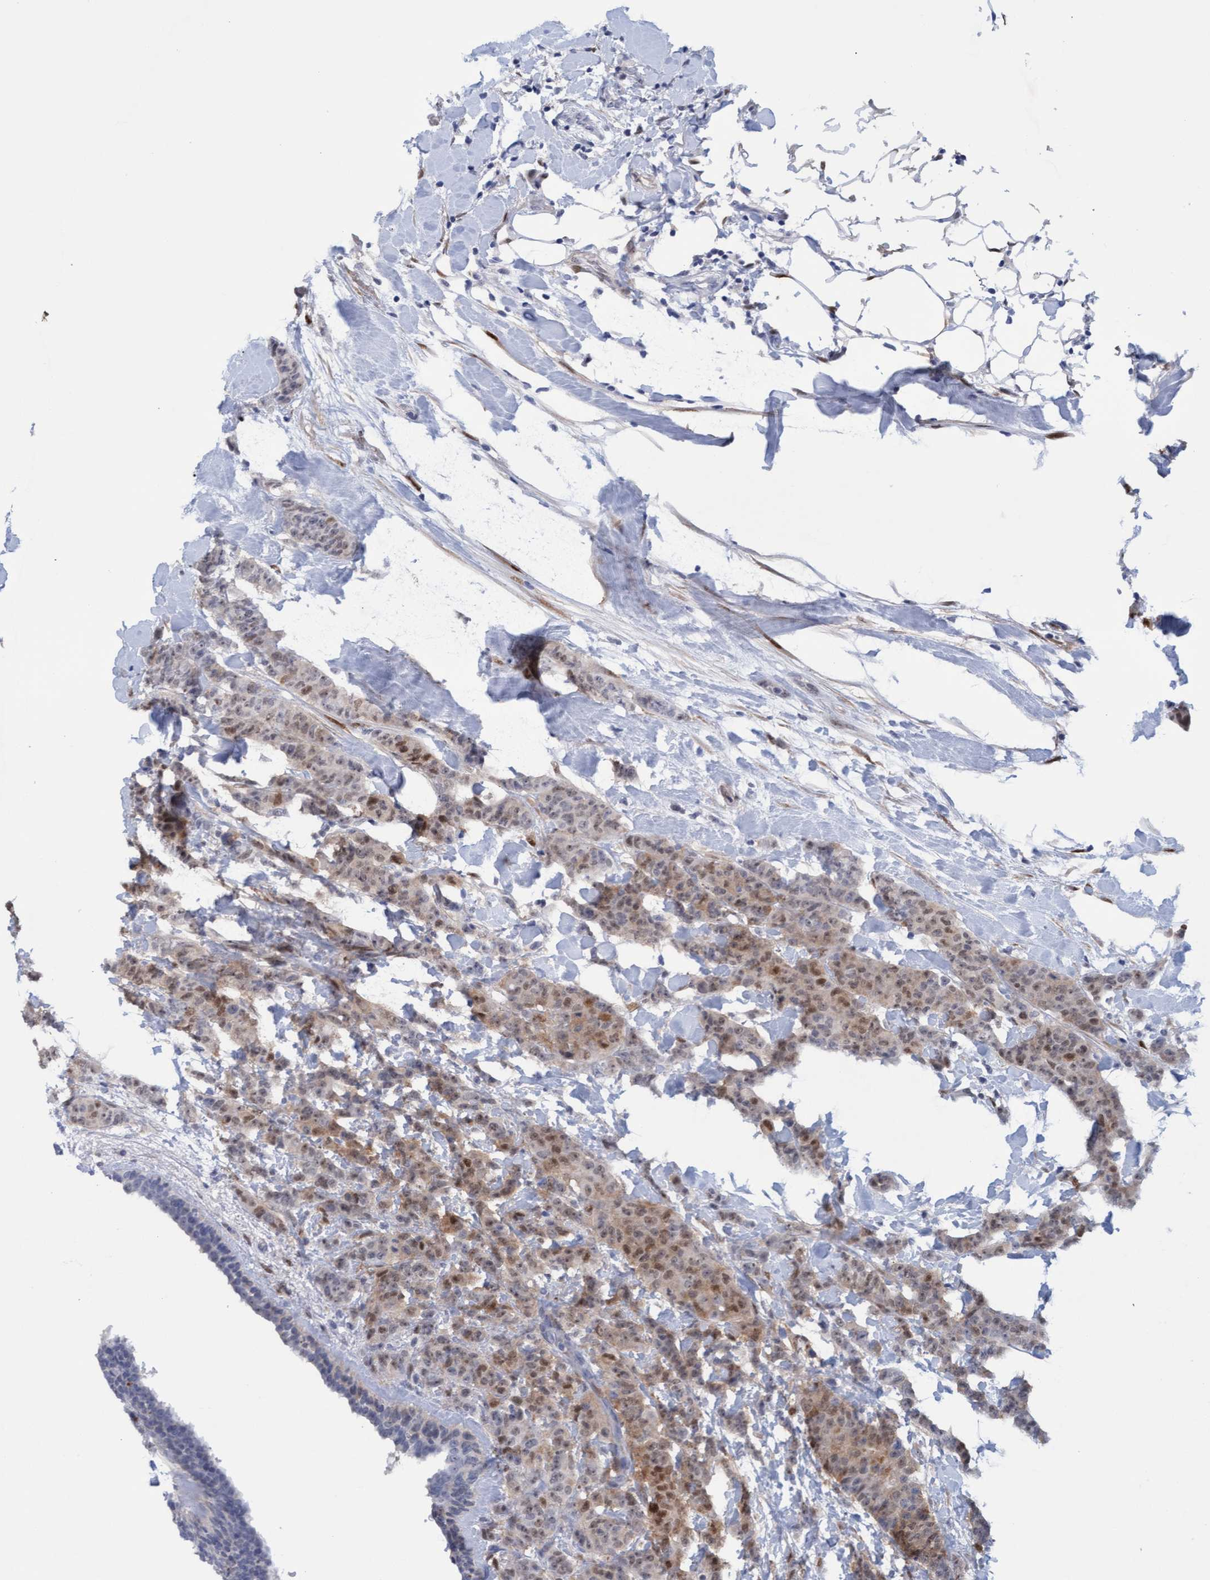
{"staining": {"intensity": "weak", "quantity": "25%-75%", "location": "nuclear"}, "tissue": "breast cancer", "cell_type": "Tumor cells", "image_type": "cancer", "snomed": [{"axis": "morphology", "description": "Normal tissue, NOS"}, {"axis": "morphology", "description": "Duct carcinoma"}, {"axis": "topography", "description": "Breast"}], "caption": "A brown stain labels weak nuclear expression of a protein in breast cancer tumor cells.", "gene": "PINX1", "patient": {"sex": "female", "age": 40}}